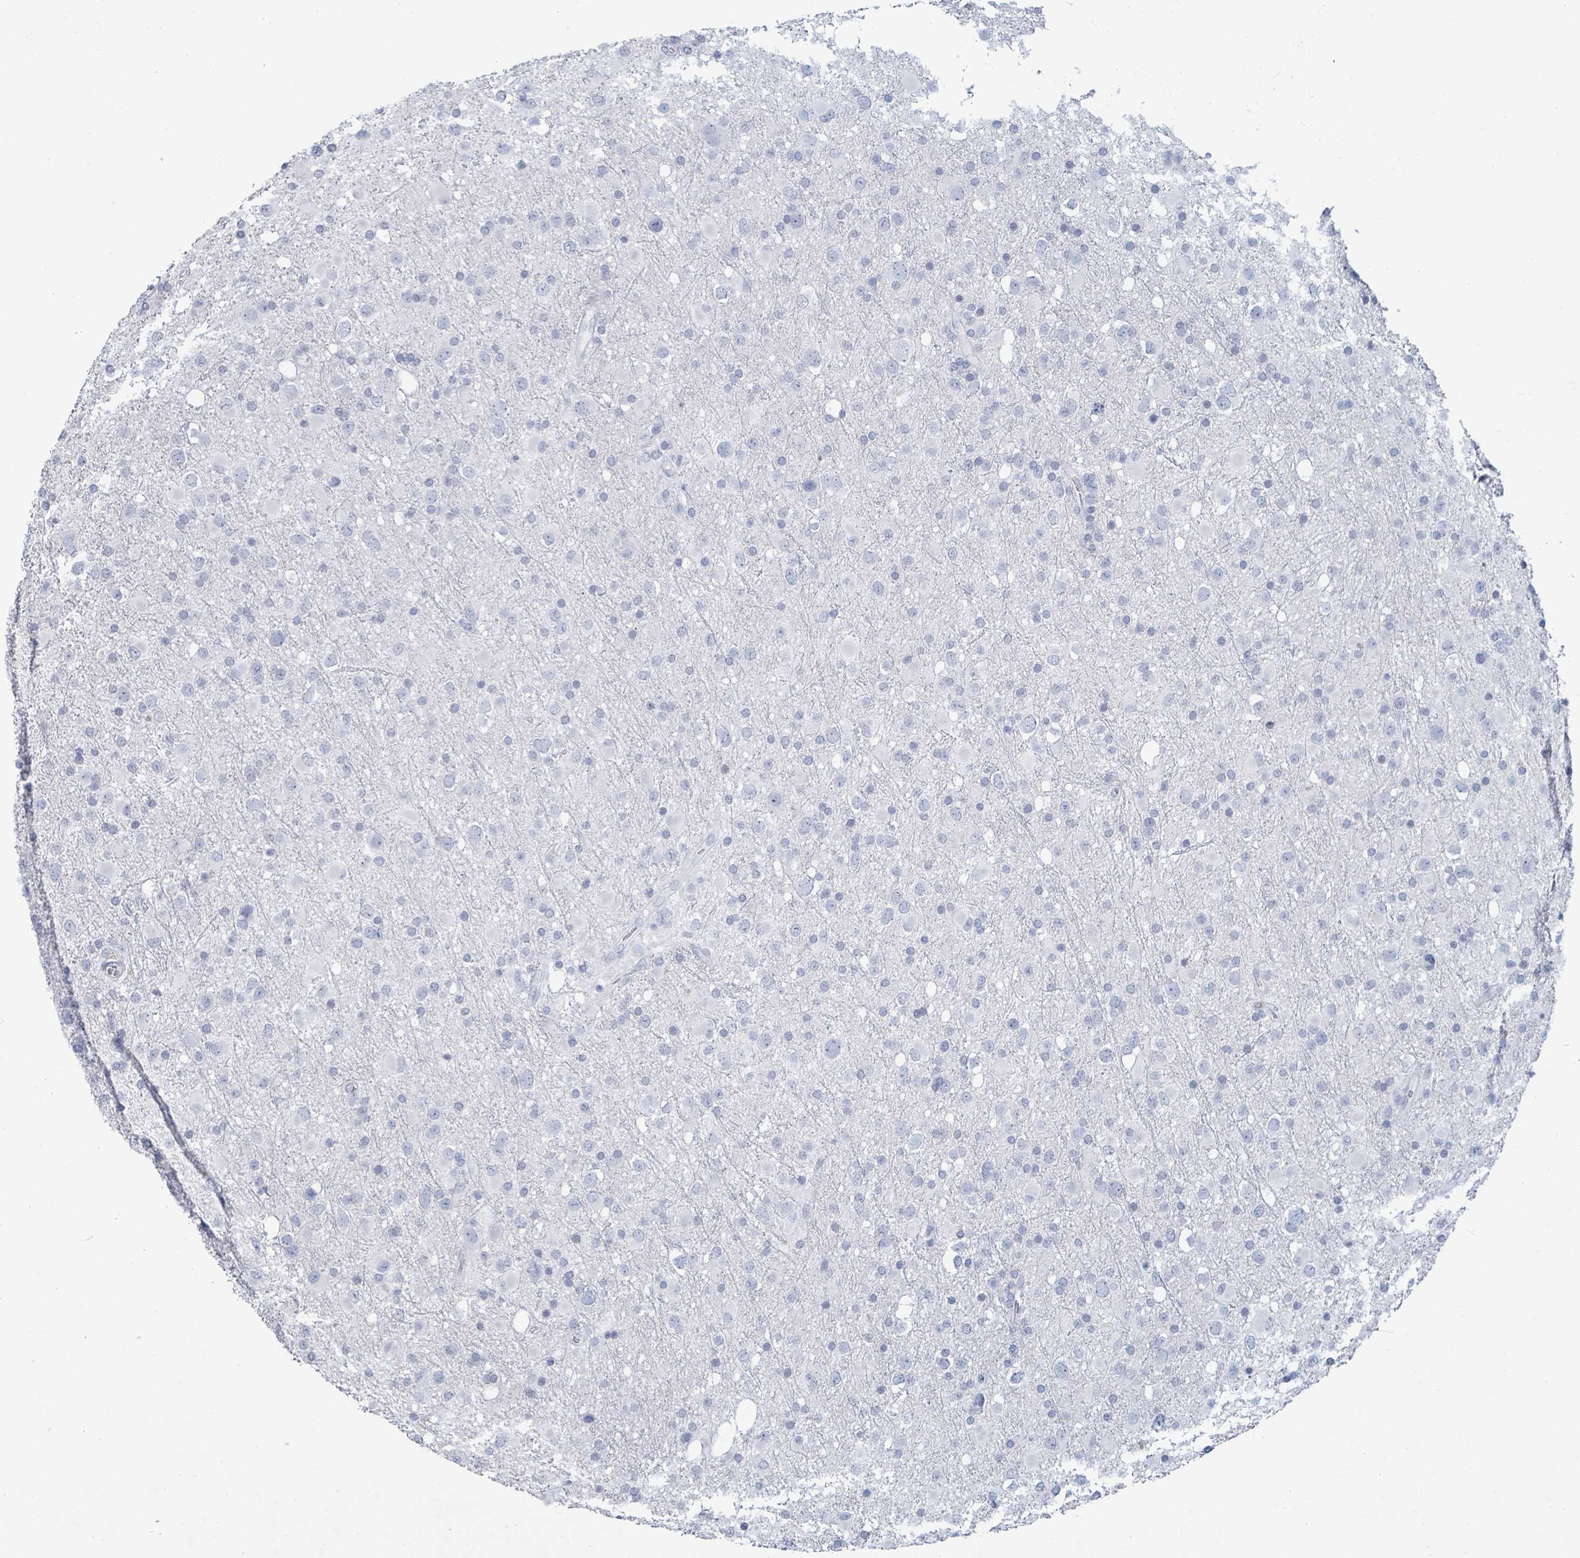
{"staining": {"intensity": "negative", "quantity": "none", "location": "none"}, "tissue": "glioma", "cell_type": "Tumor cells", "image_type": "cancer", "snomed": [{"axis": "morphology", "description": "Glioma, malignant, Low grade"}, {"axis": "topography", "description": "Brain"}], "caption": "The photomicrograph displays no staining of tumor cells in malignant glioma (low-grade).", "gene": "MALL", "patient": {"sex": "female", "age": 32}}